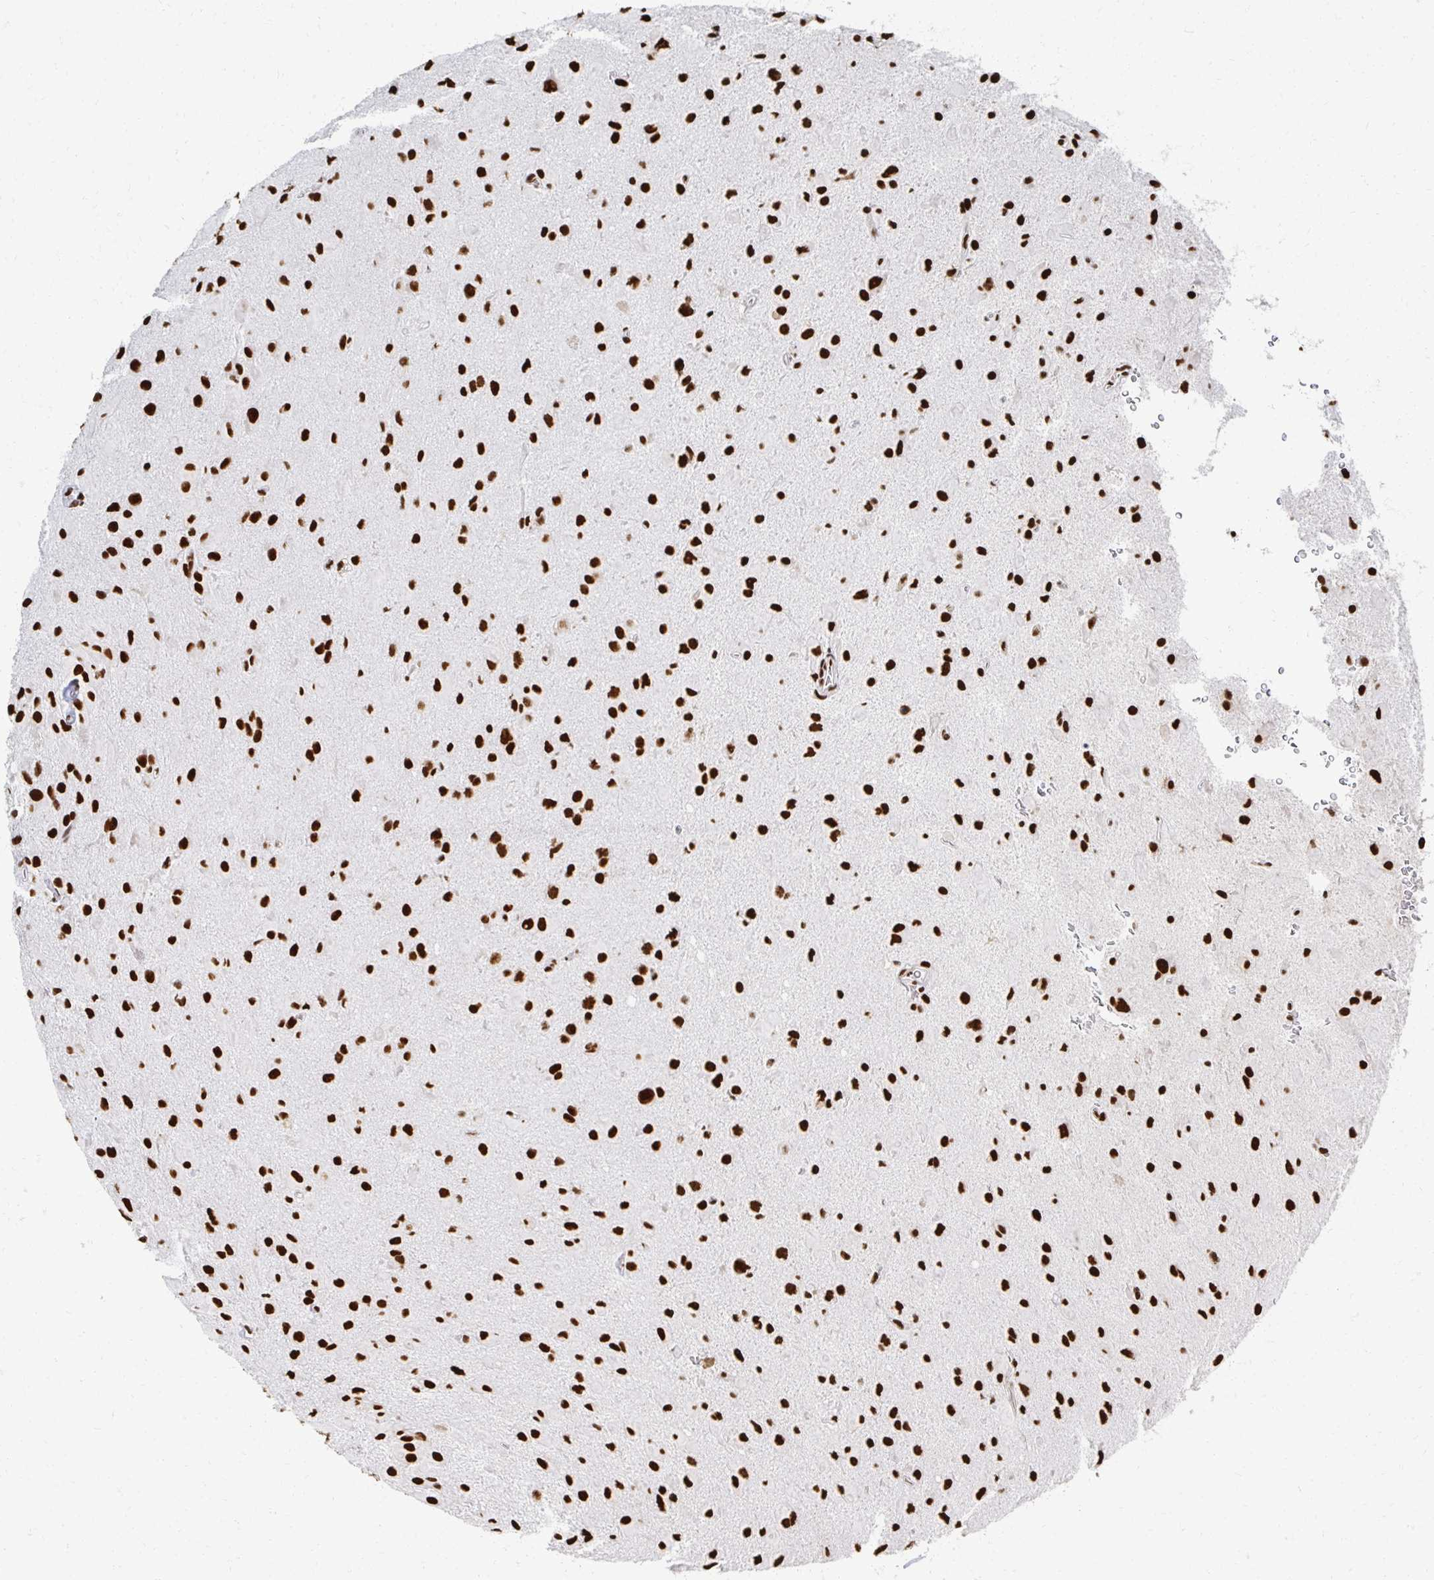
{"staining": {"intensity": "strong", "quantity": ">75%", "location": "nuclear"}, "tissue": "glioma", "cell_type": "Tumor cells", "image_type": "cancer", "snomed": [{"axis": "morphology", "description": "Glioma, malignant, Low grade"}, {"axis": "topography", "description": "Brain"}], "caption": "Protein staining exhibits strong nuclear expression in approximately >75% of tumor cells in malignant glioma (low-grade).", "gene": "RBBP7", "patient": {"sex": "male", "age": 58}}